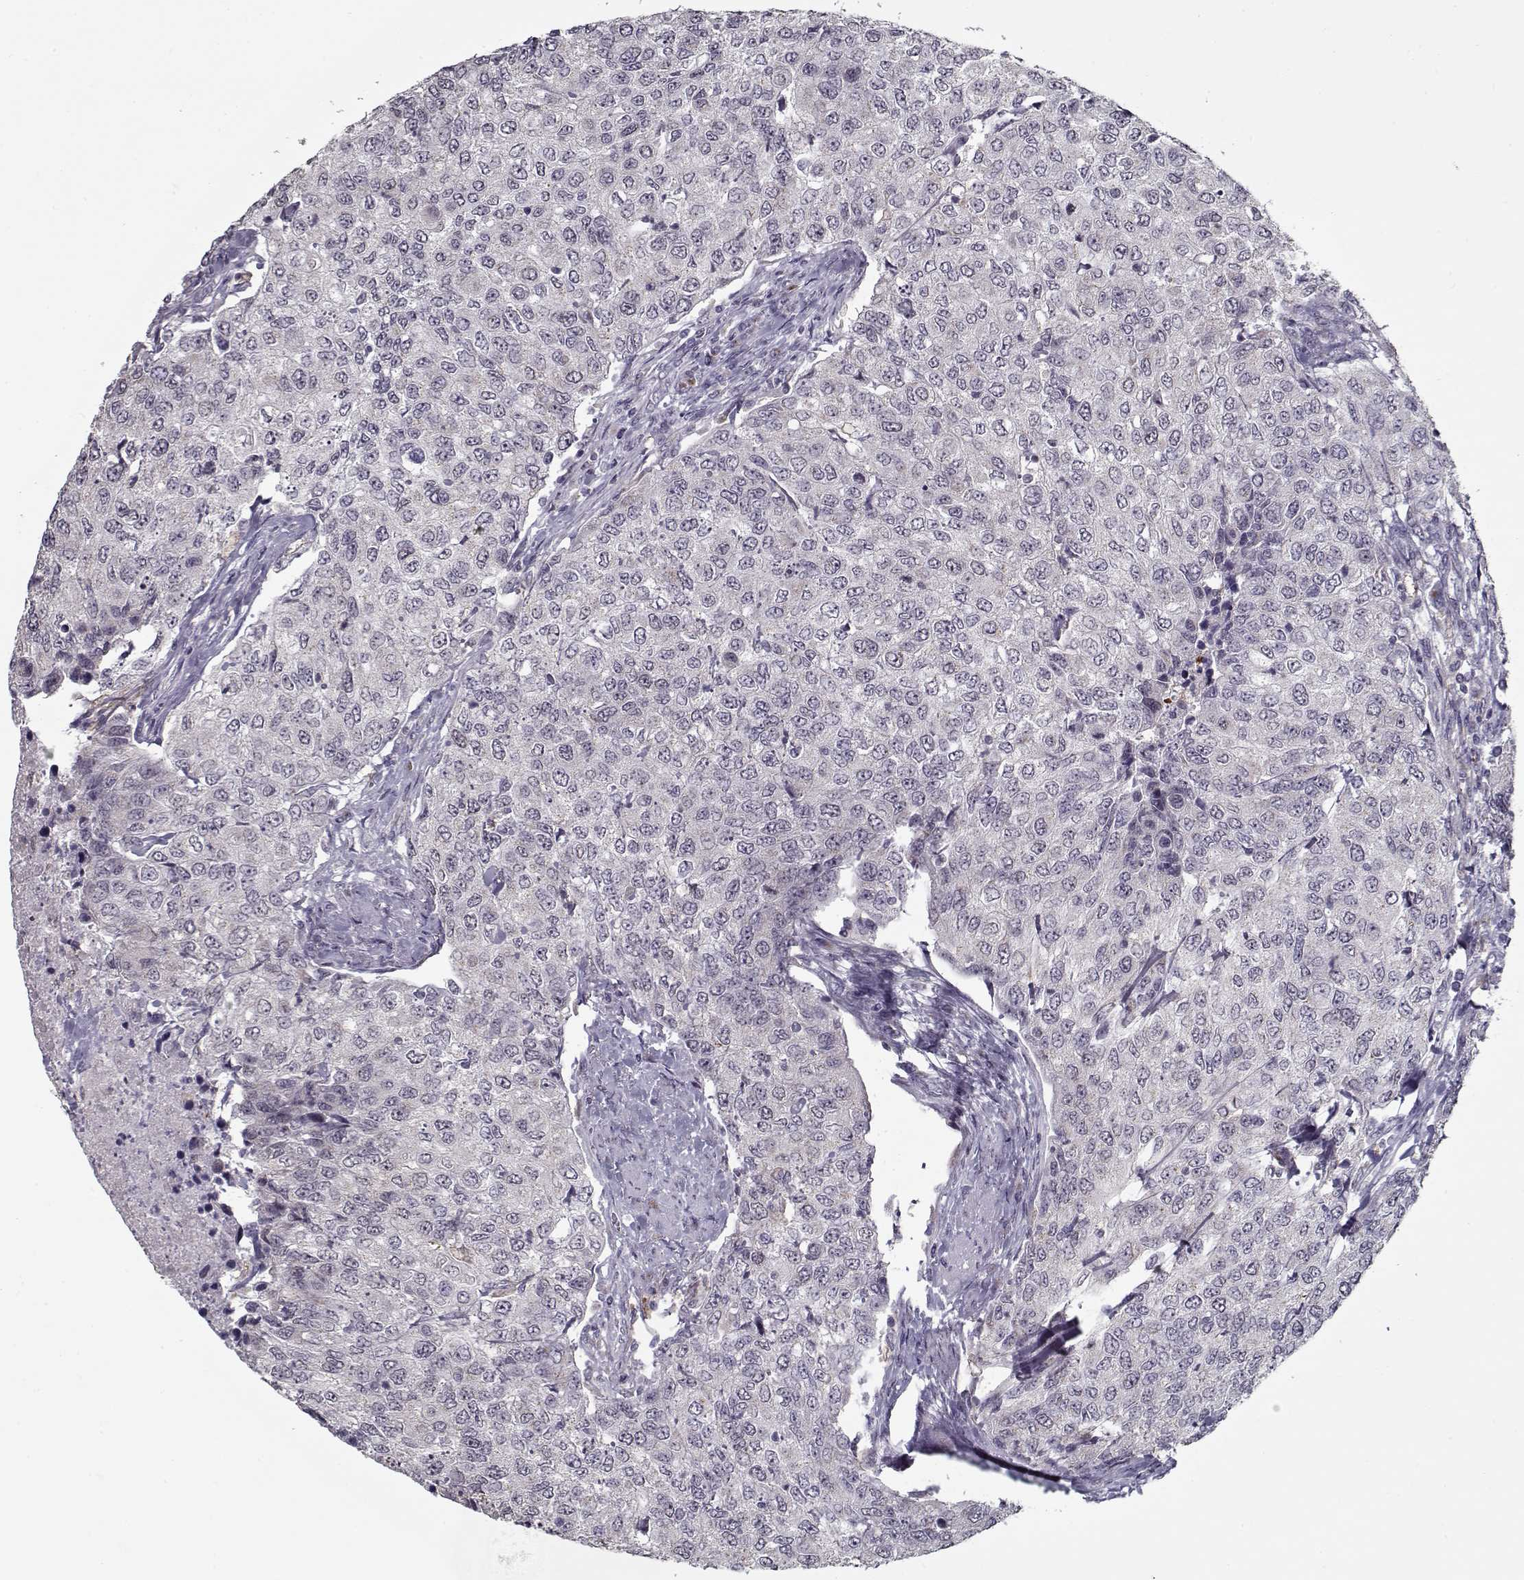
{"staining": {"intensity": "negative", "quantity": "none", "location": "none"}, "tissue": "urothelial cancer", "cell_type": "Tumor cells", "image_type": "cancer", "snomed": [{"axis": "morphology", "description": "Urothelial carcinoma, High grade"}, {"axis": "topography", "description": "Urinary bladder"}], "caption": "An immunohistochemistry histopathology image of high-grade urothelial carcinoma is shown. There is no staining in tumor cells of high-grade urothelial carcinoma.", "gene": "SEC16B", "patient": {"sex": "female", "age": 78}}